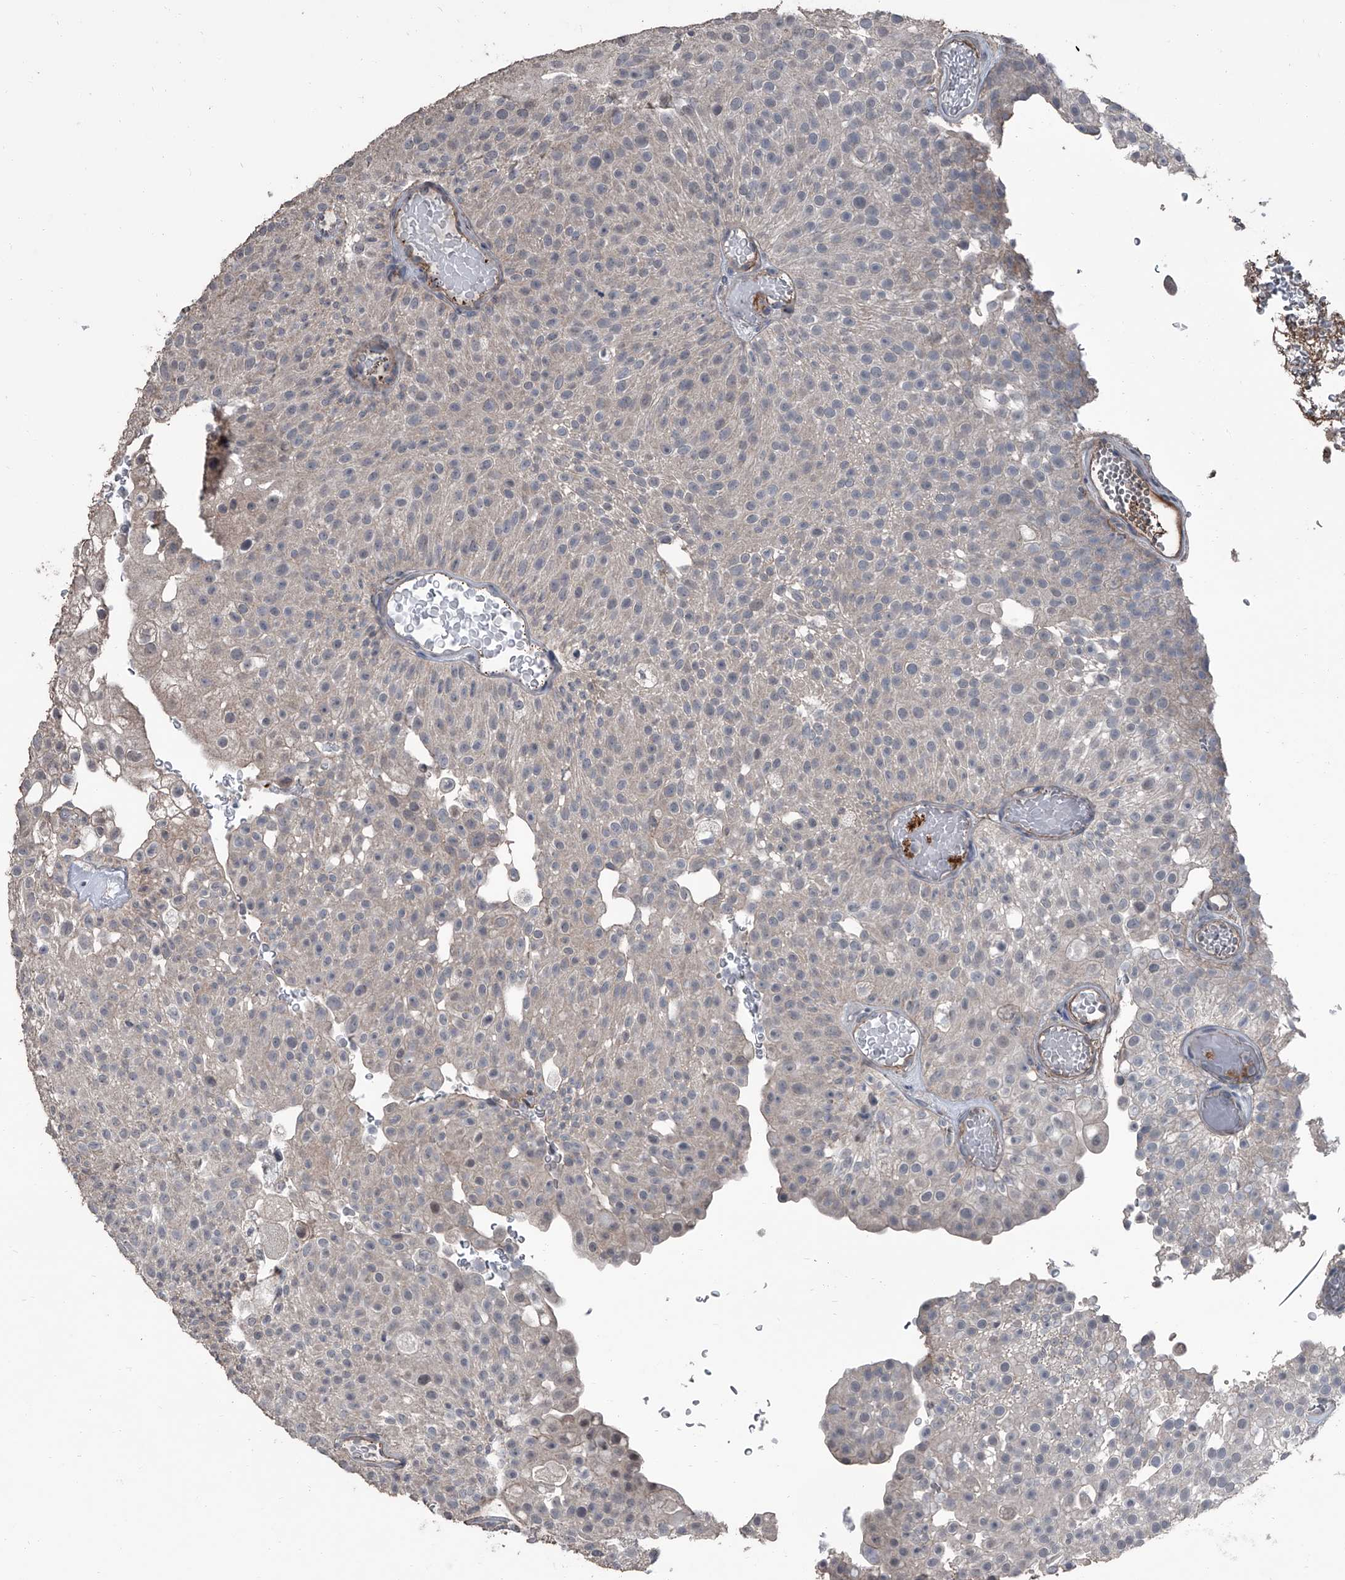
{"staining": {"intensity": "negative", "quantity": "none", "location": "none"}, "tissue": "urothelial cancer", "cell_type": "Tumor cells", "image_type": "cancer", "snomed": [{"axis": "morphology", "description": "Urothelial carcinoma, Low grade"}, {"axis": "topography", "description": "Urinary bladder"}], "caption": "An IHC photomicrograph of urothelial carcinoma (low-grade) is shown. There is no staining in tumor cells of urothelial carcinoma (low-grade).", "gene": "OARD1", "patient": {"sex": "male", "age": 78}}